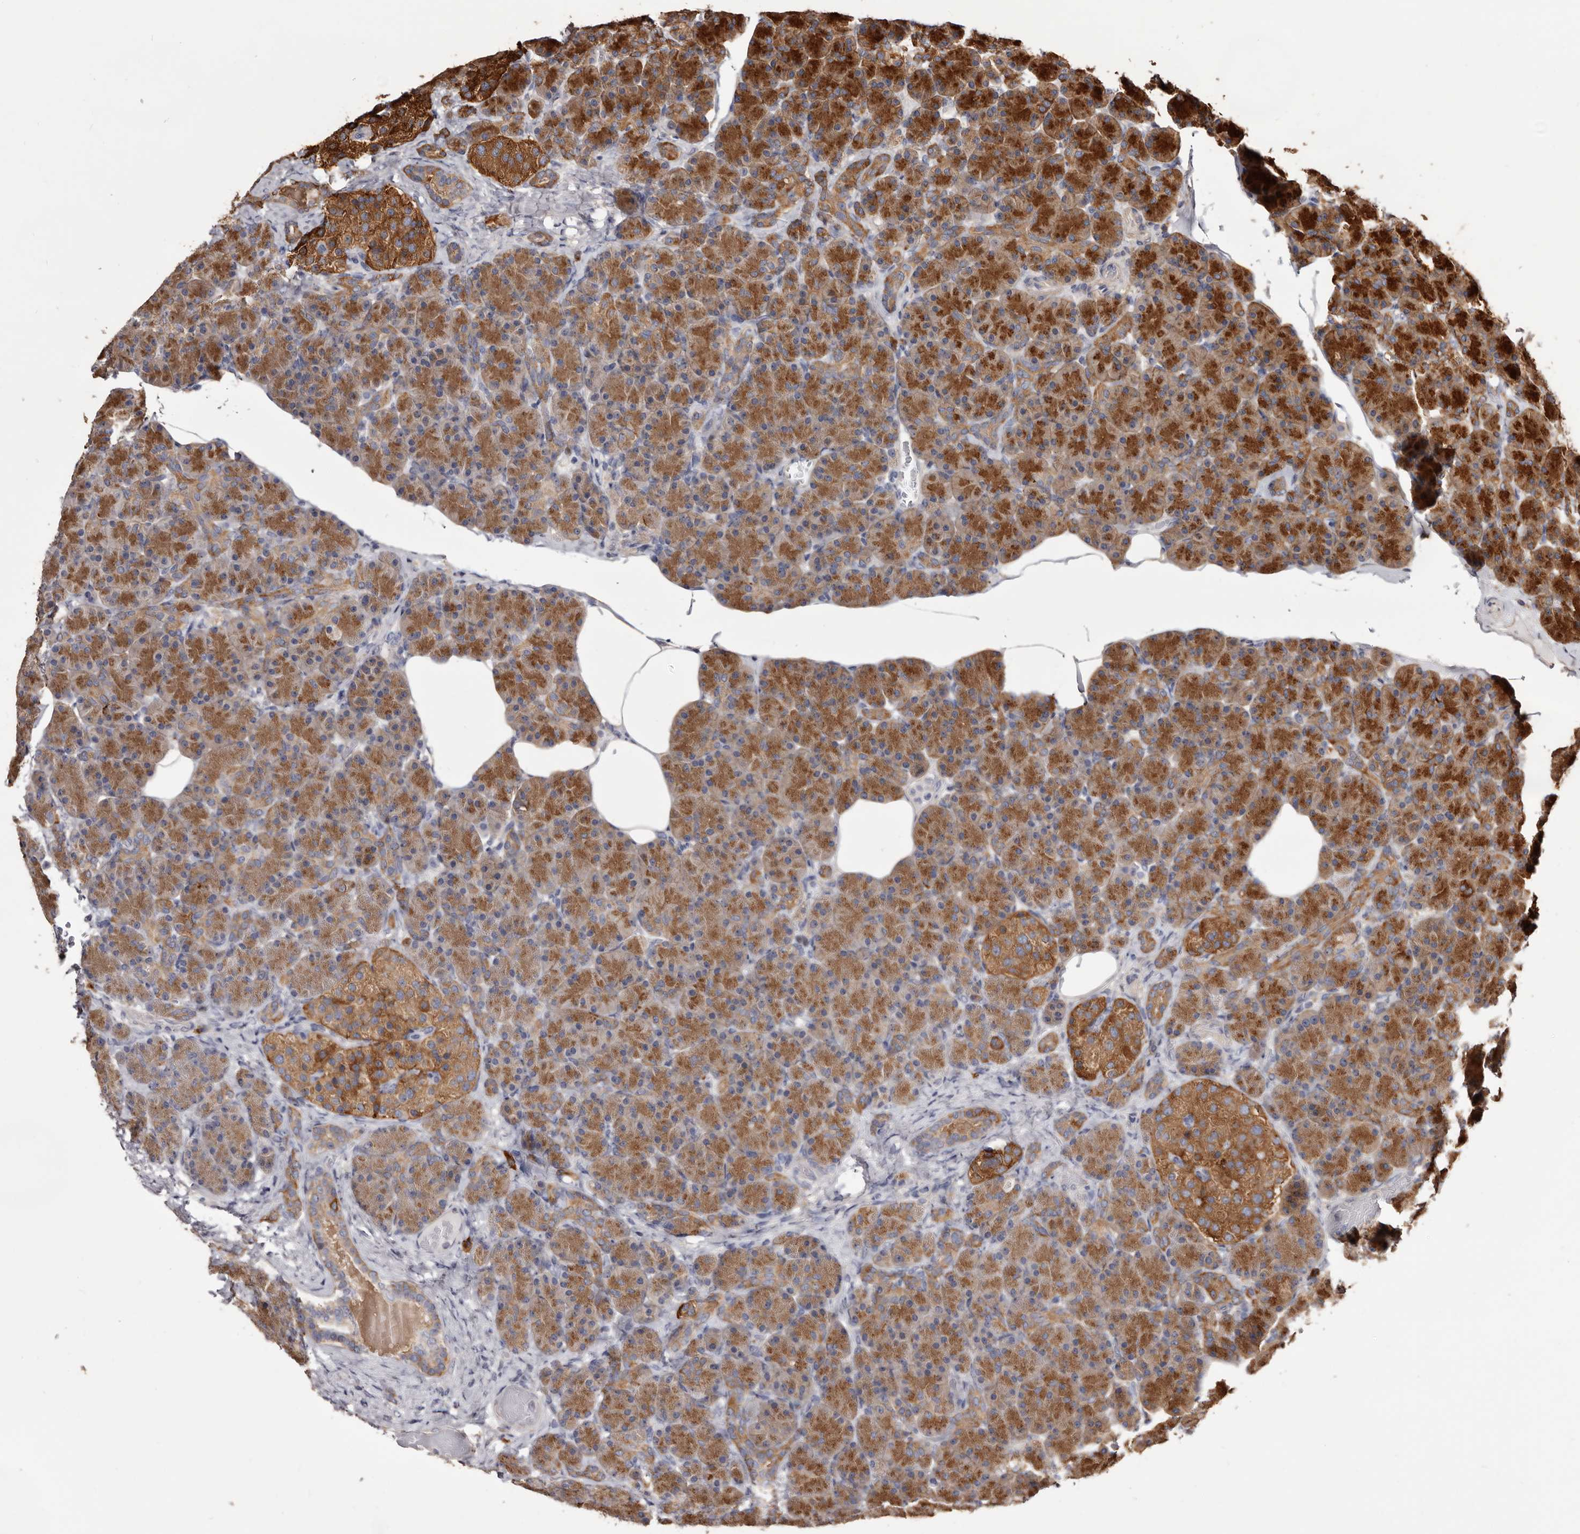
{"staining": {"intensity": "strong", "quantity": ">75%", "location": "cytoplasmic/membranous"}, "tissue": "pancreas", "cell_type": "Exocrine glandular cells", "image_type": "normal", "snomed": [{"axis": "morphology", "description": "Normal tissue, NOS"}, {"axis": "topography", "description": "Pancreas"}], "caption": "Immunohistochemical staining of benign human pancreas shows high levels of strong cytoplasmic/membranous positivity in approximately >75% of exocrine glandular cells. (Brightfield microscopy of DAB IHC at high magnification).", "gene": "TPD52", "patient": {"sex": "female", "age": 43}}